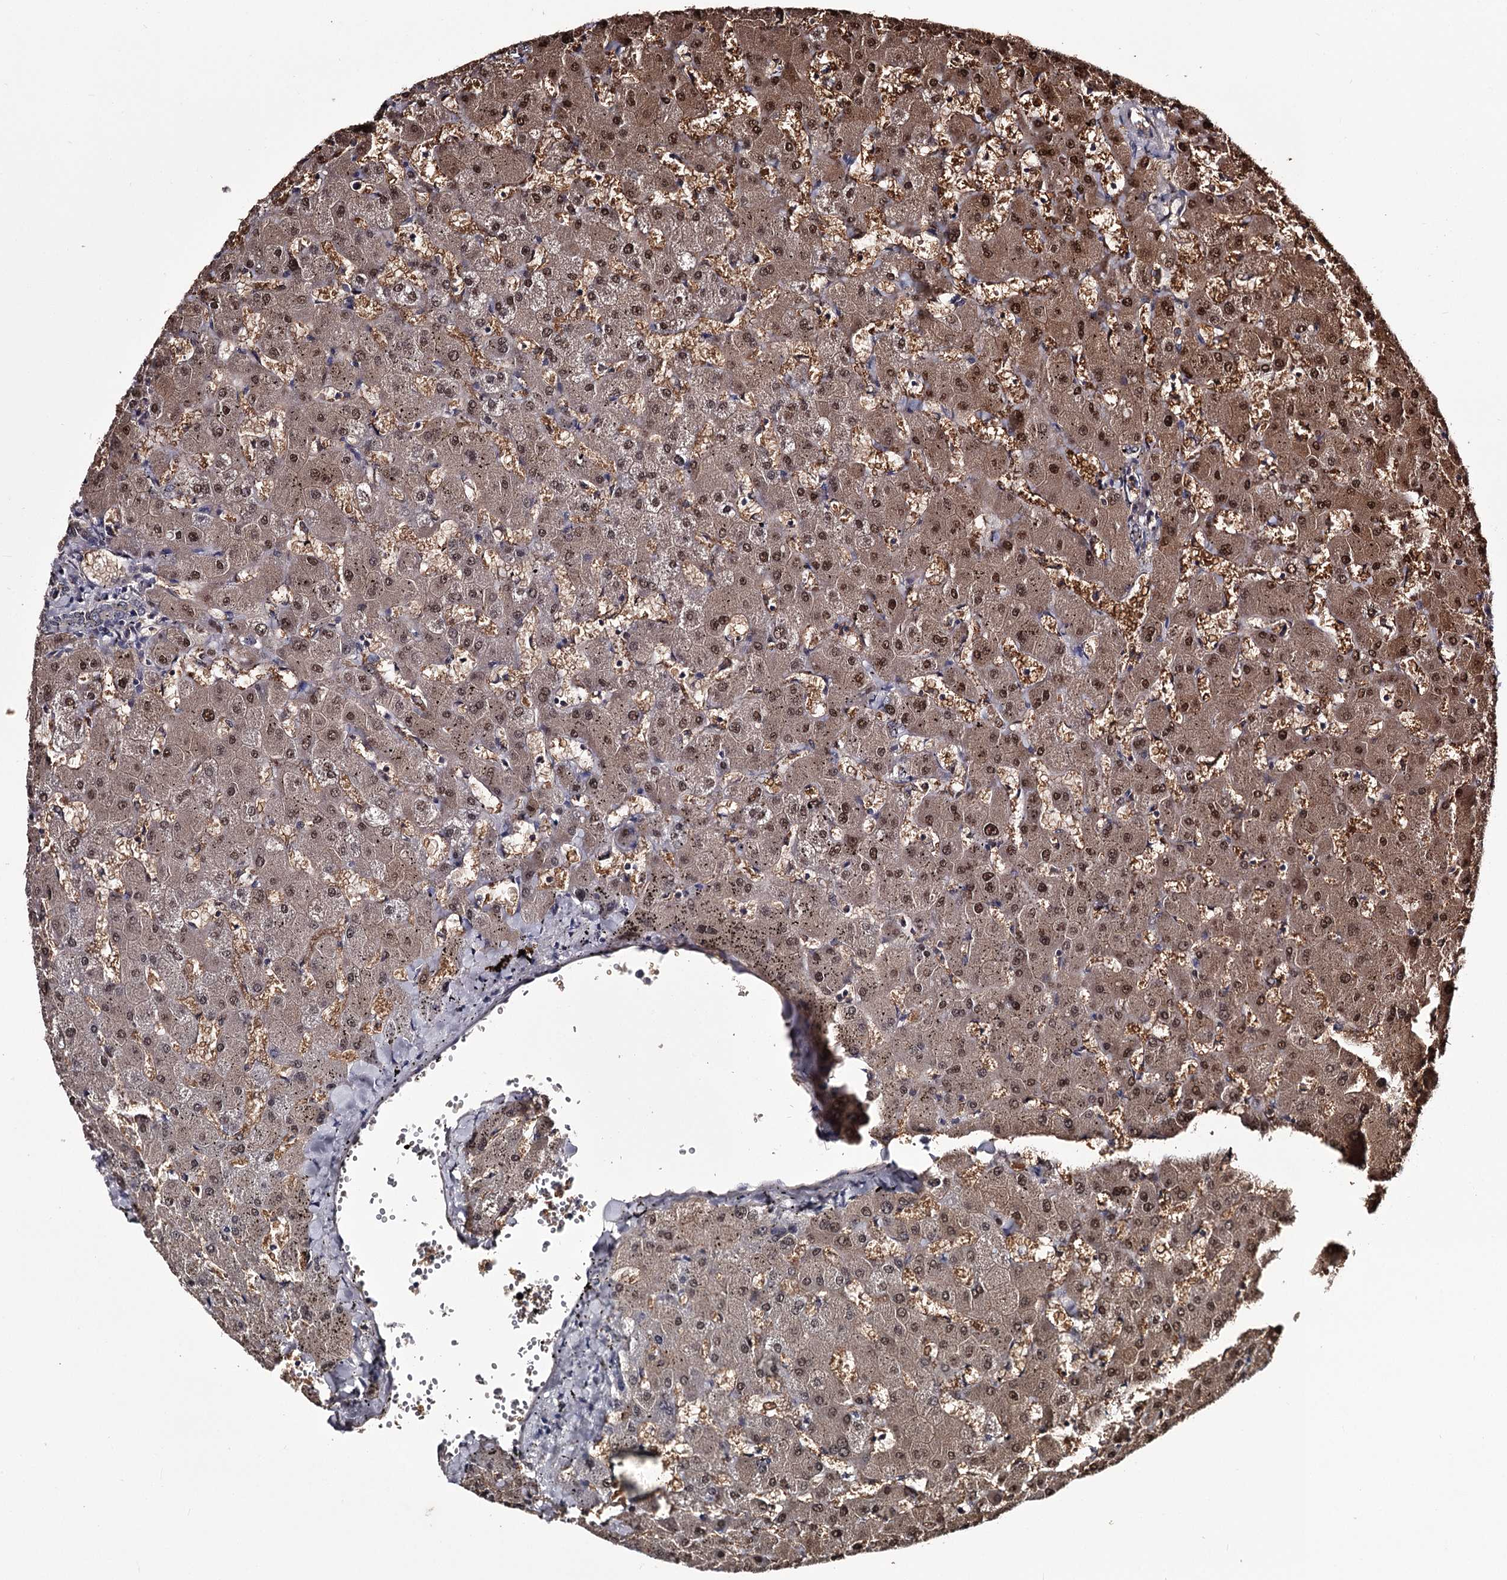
{"staining": {"intensity": "moderate", "quantity": "25%-75%", "location": "cytoplasmic/membranous"}, "tissue": "liver", "cell_type": "Cholangiocytes", "image_type": "normal", "snomed": [{"axis": "morphology", "description": "Normal tissue, NOS"}, {"axis": "topography", "description": "Liver"}], "caption": "Moderate cytoplasmic/membranous protein expression is seen in about 25%-75% of cholangiocytes in liver. (Stains: DAB (3,3'-diaminobenzidine) in brown, nuclei in blue, Microscopy: brightfield microscopy at high magnification).", "gene": "GSTO1", "patient": {"sex": "female", "age": 63}}